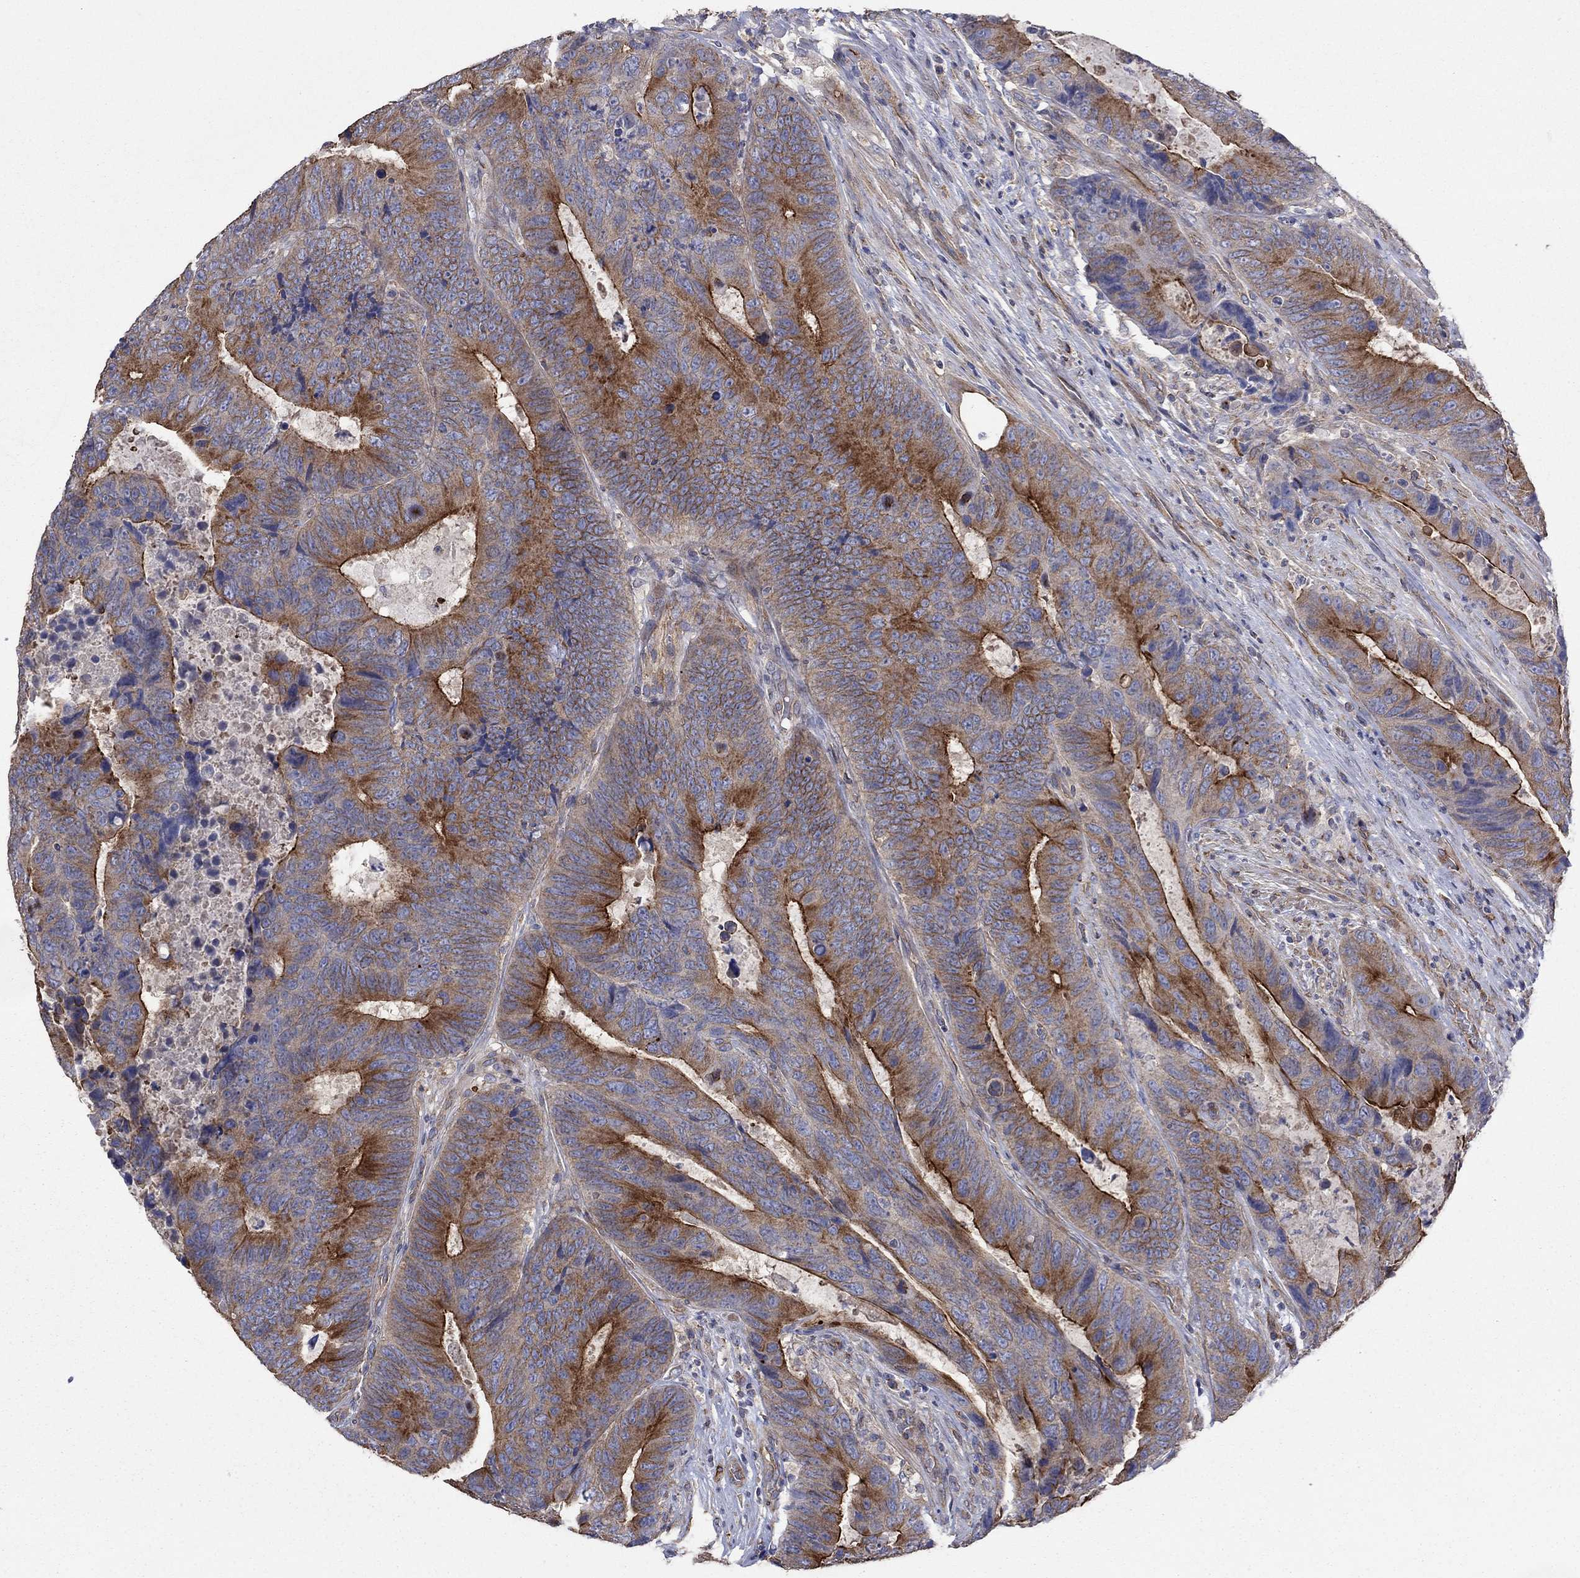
{"staining": {"intensity": "strong", "quantity": "<25%", "location": "cytoplasmic/membranous"}, "tissue": "colorectal cancer", "cell_type": "Tumor cells", "image_type": "cancer", "snomed": [{"axis": "morphology", "description": "Adenocarcinoma, NOS"}, {"axis": "topography", "description": "Colon"}], "caption": "Colorectal cancer stained with immunohistochemistry (IHC) demonstrates strong cytoplasmic/membranous expression in approximately <25% of tumor cells.", "gene": "TPRN", "patient": {"sex": "female", "age": 56}}